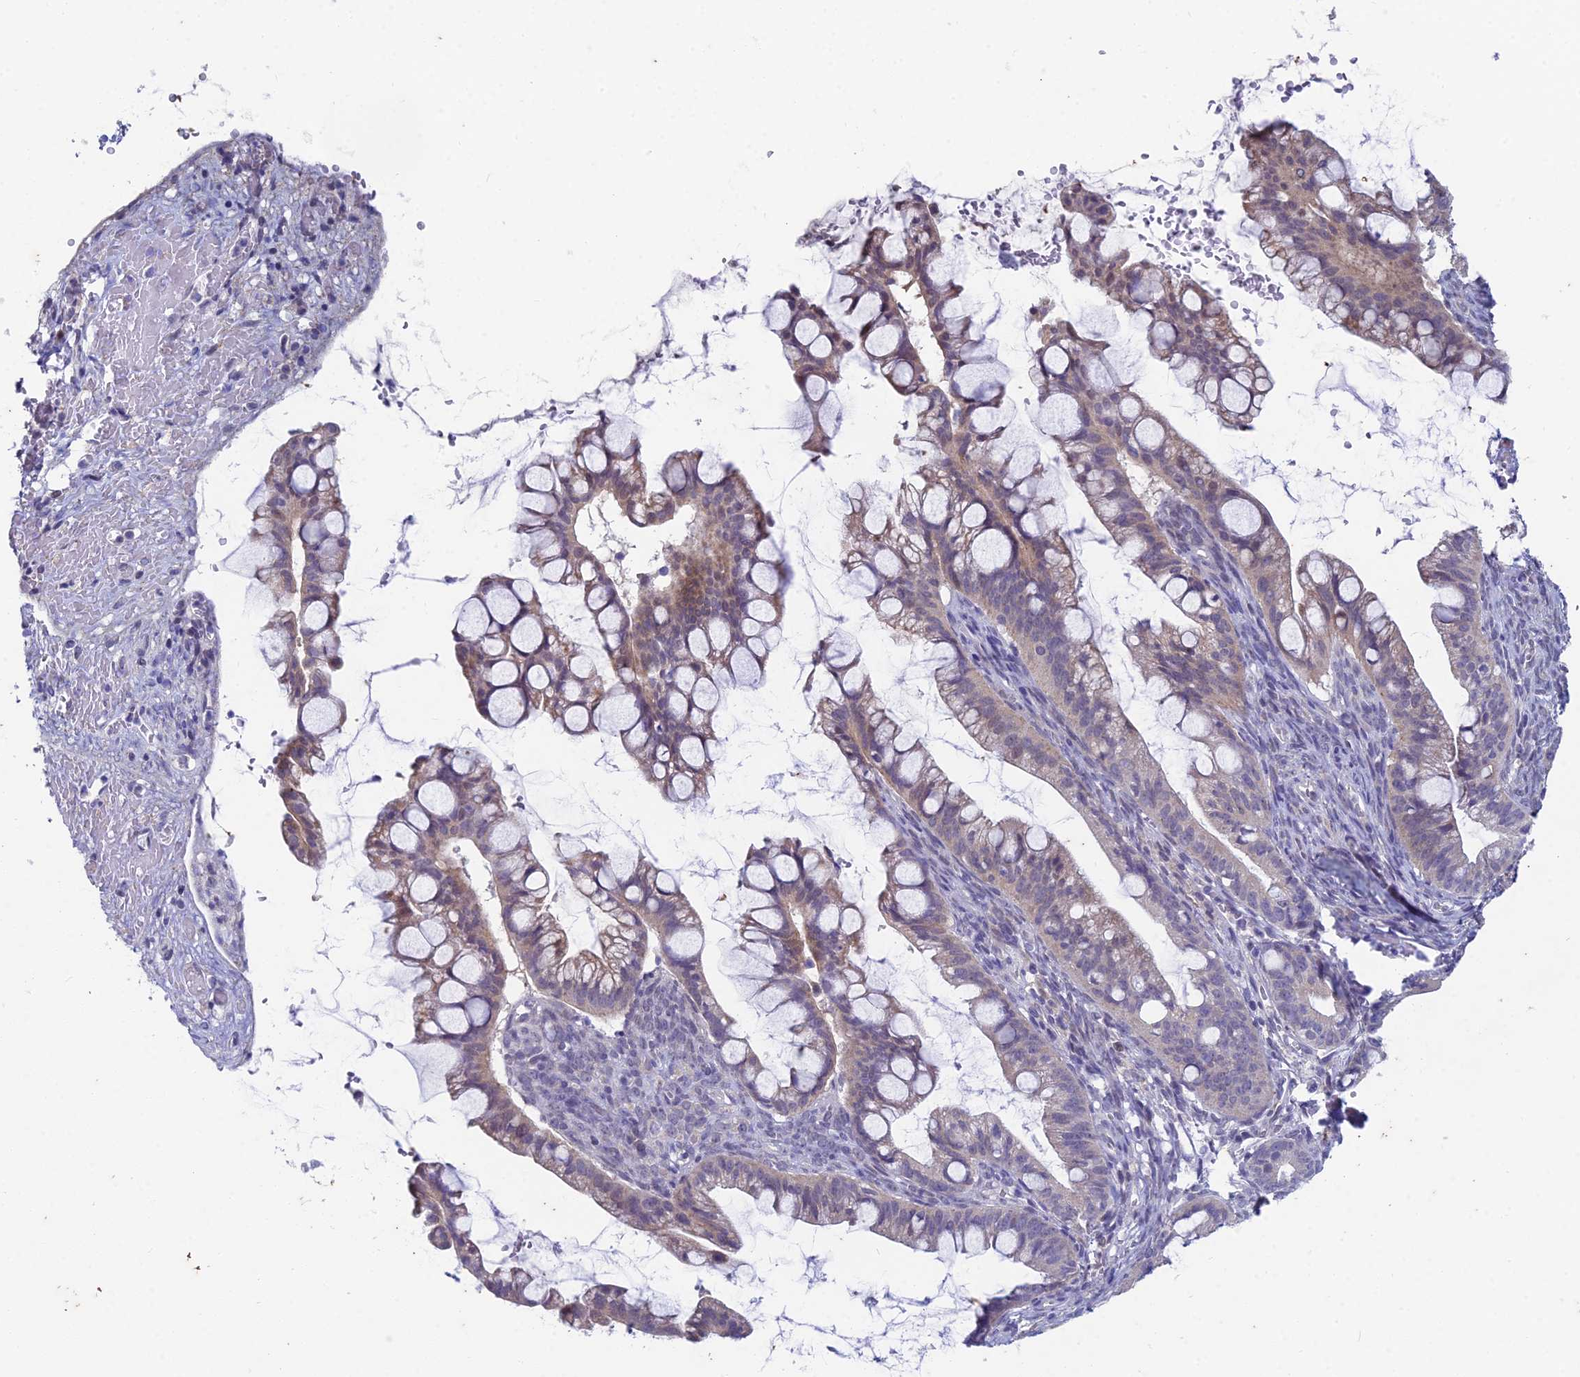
{"staining": {"intensity": "weak", "quantity": "25%-75%", "location": "cytoplasmic/membranous"}, "tissue": "ovarian cancer", "cell_type": "Tumor cells", "image_type": "cancer", "snomed": [{"axis": "morphology", "description": "Cystadenocarcinoma, mucinous, NOS"}, {"axis": "topography", "description": "Ovary"}], "caption": "The photomicrograph displays a brown stain indicating the presence of a protein in the cytoplasmic/membranous of tumor cells in ovarian cancer (mucinous cystadenocarcinoma).", "gene": "EEF2KMT", "patient": {"sex": "female", "age": 73}}